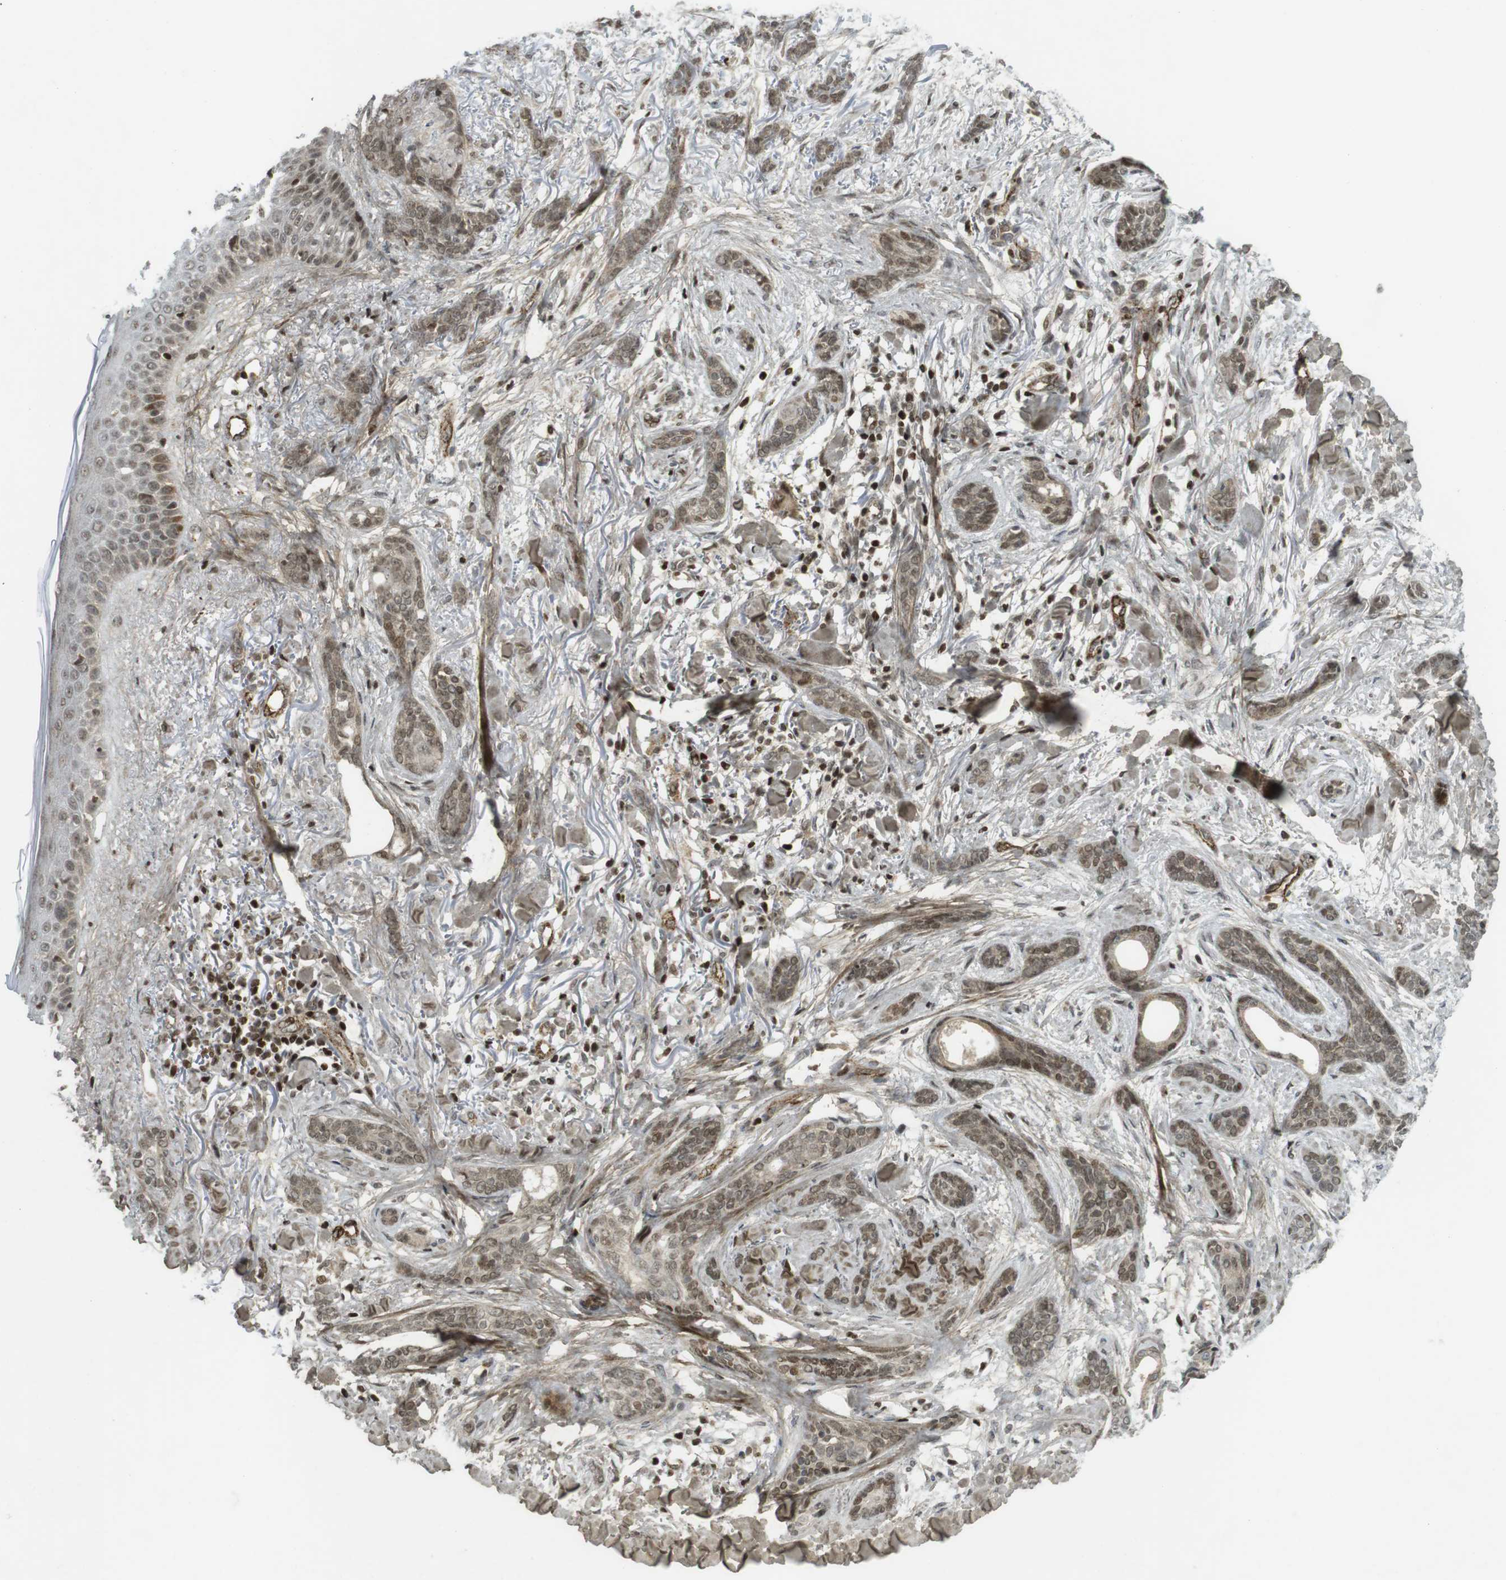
{"staining": {"intensity": "moderate", "quantity": "25%-75%", "location": "cytoplasmic/membranous,nuclear"}, "tissue": "skin cancer", "cell_type": "Tumor cells", "image_type": "cancer", "snomed": [{"axis": "morphology", "description": "Basal cell carcinoma"}, {"axis": "morphology", "description": "Adnexal tumor, benign"}, {"axis": "topography", "description": "Skin"}], "caption": "Protein staining of benign adnexal tumor (skin) tissue shows moderate cytoplasmic/membranous and nuclear expression in approximately 25%-75% of tumor cells.", "gene": "PPP1R13B", "patient": {"sex": "female", "age": 42}}